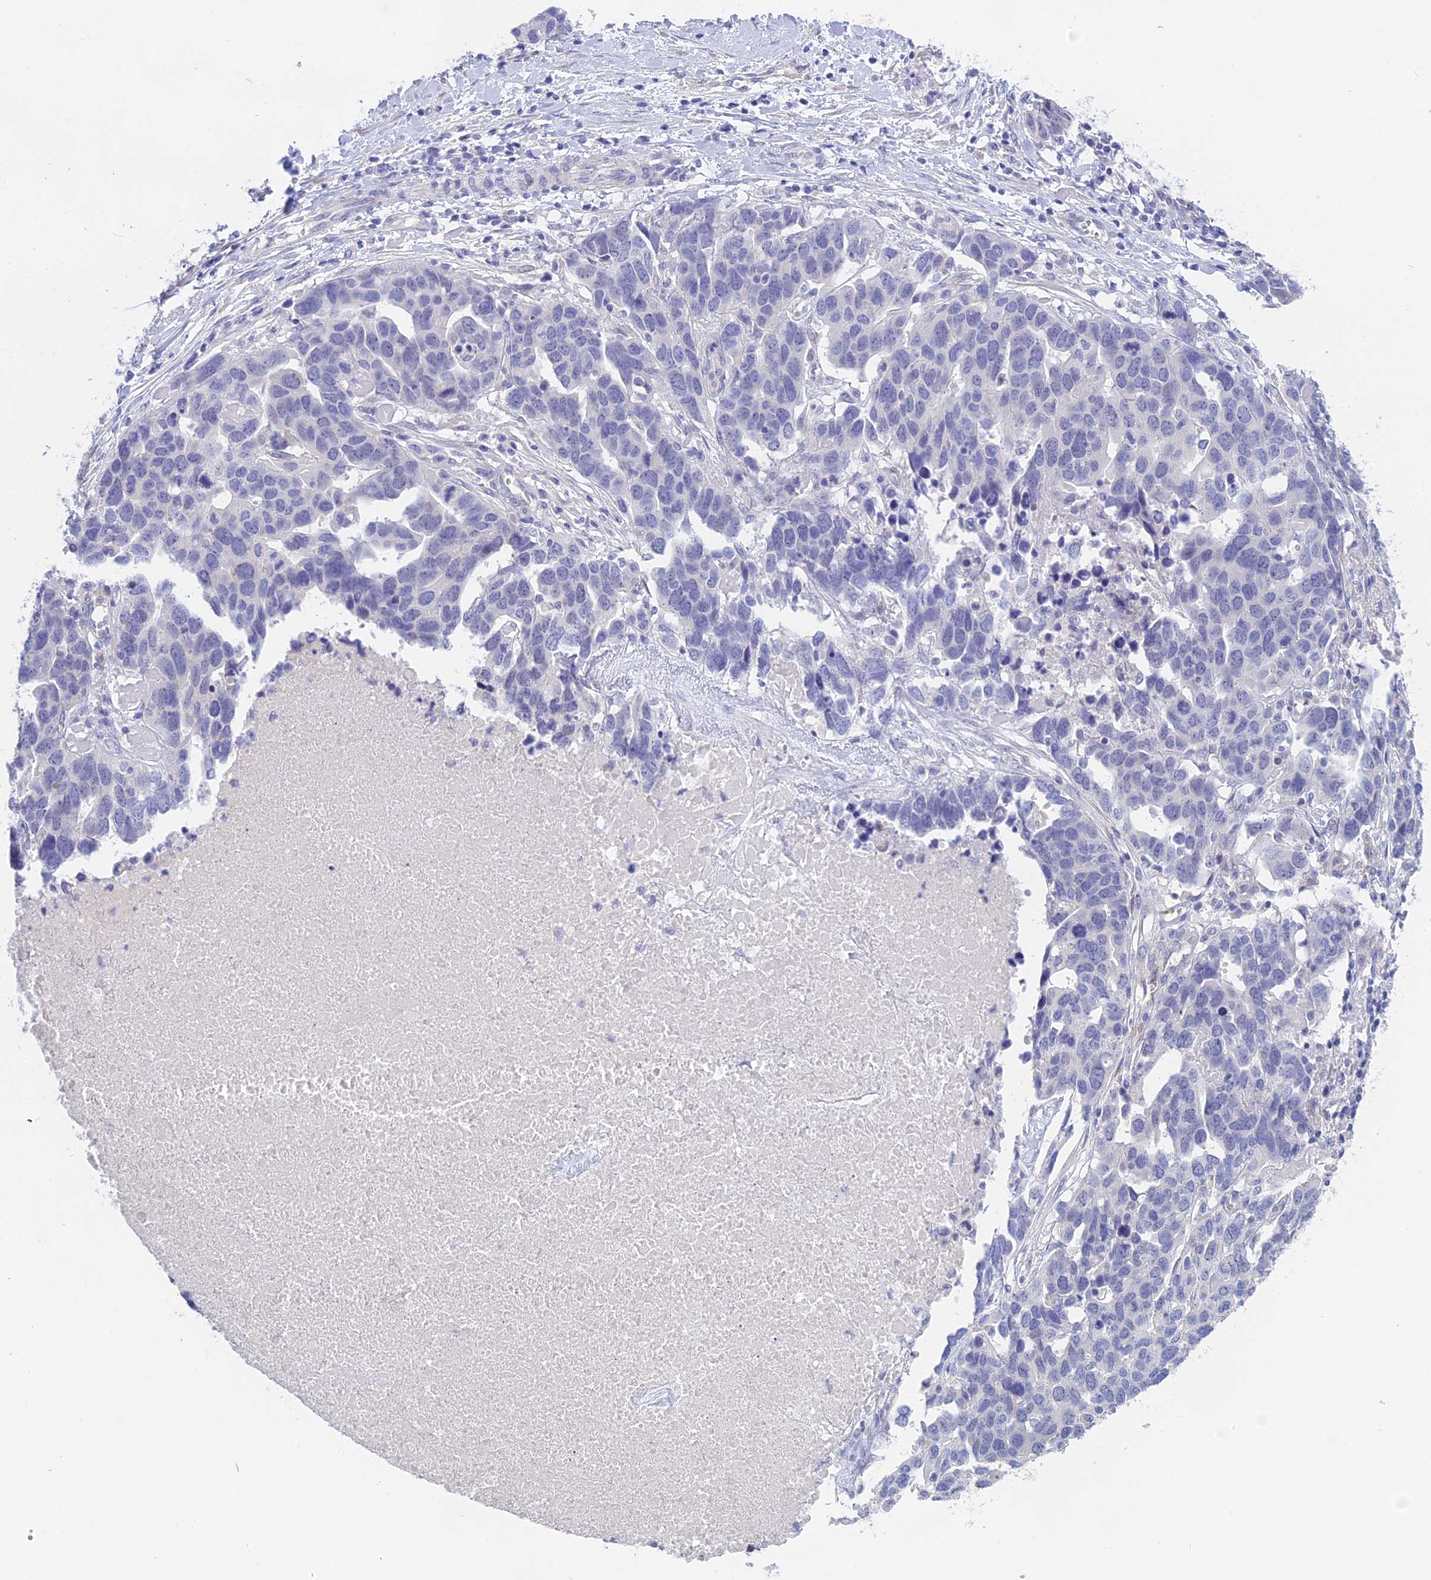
{"staining": {"intensity": "negative", "quantity": "none", "location": "none"}, "tissue": "ovarian cancer", "cell_type": "Tumor cells", "image_type": "cancer", "snomed": [{"axis": "morphology", "description": "Cystadenocarcinoma, serous, NOS"}, {"axis": "topography", "description": "Ovary"}], "caption": "This is an immunohistochemistry photomicrograph of human ovarian cancer (serous cystadenocarcinoma). There is no staining in tumor cells.", "gene": "GLB1L", "patient": {"sex": "female", "age": 54}}